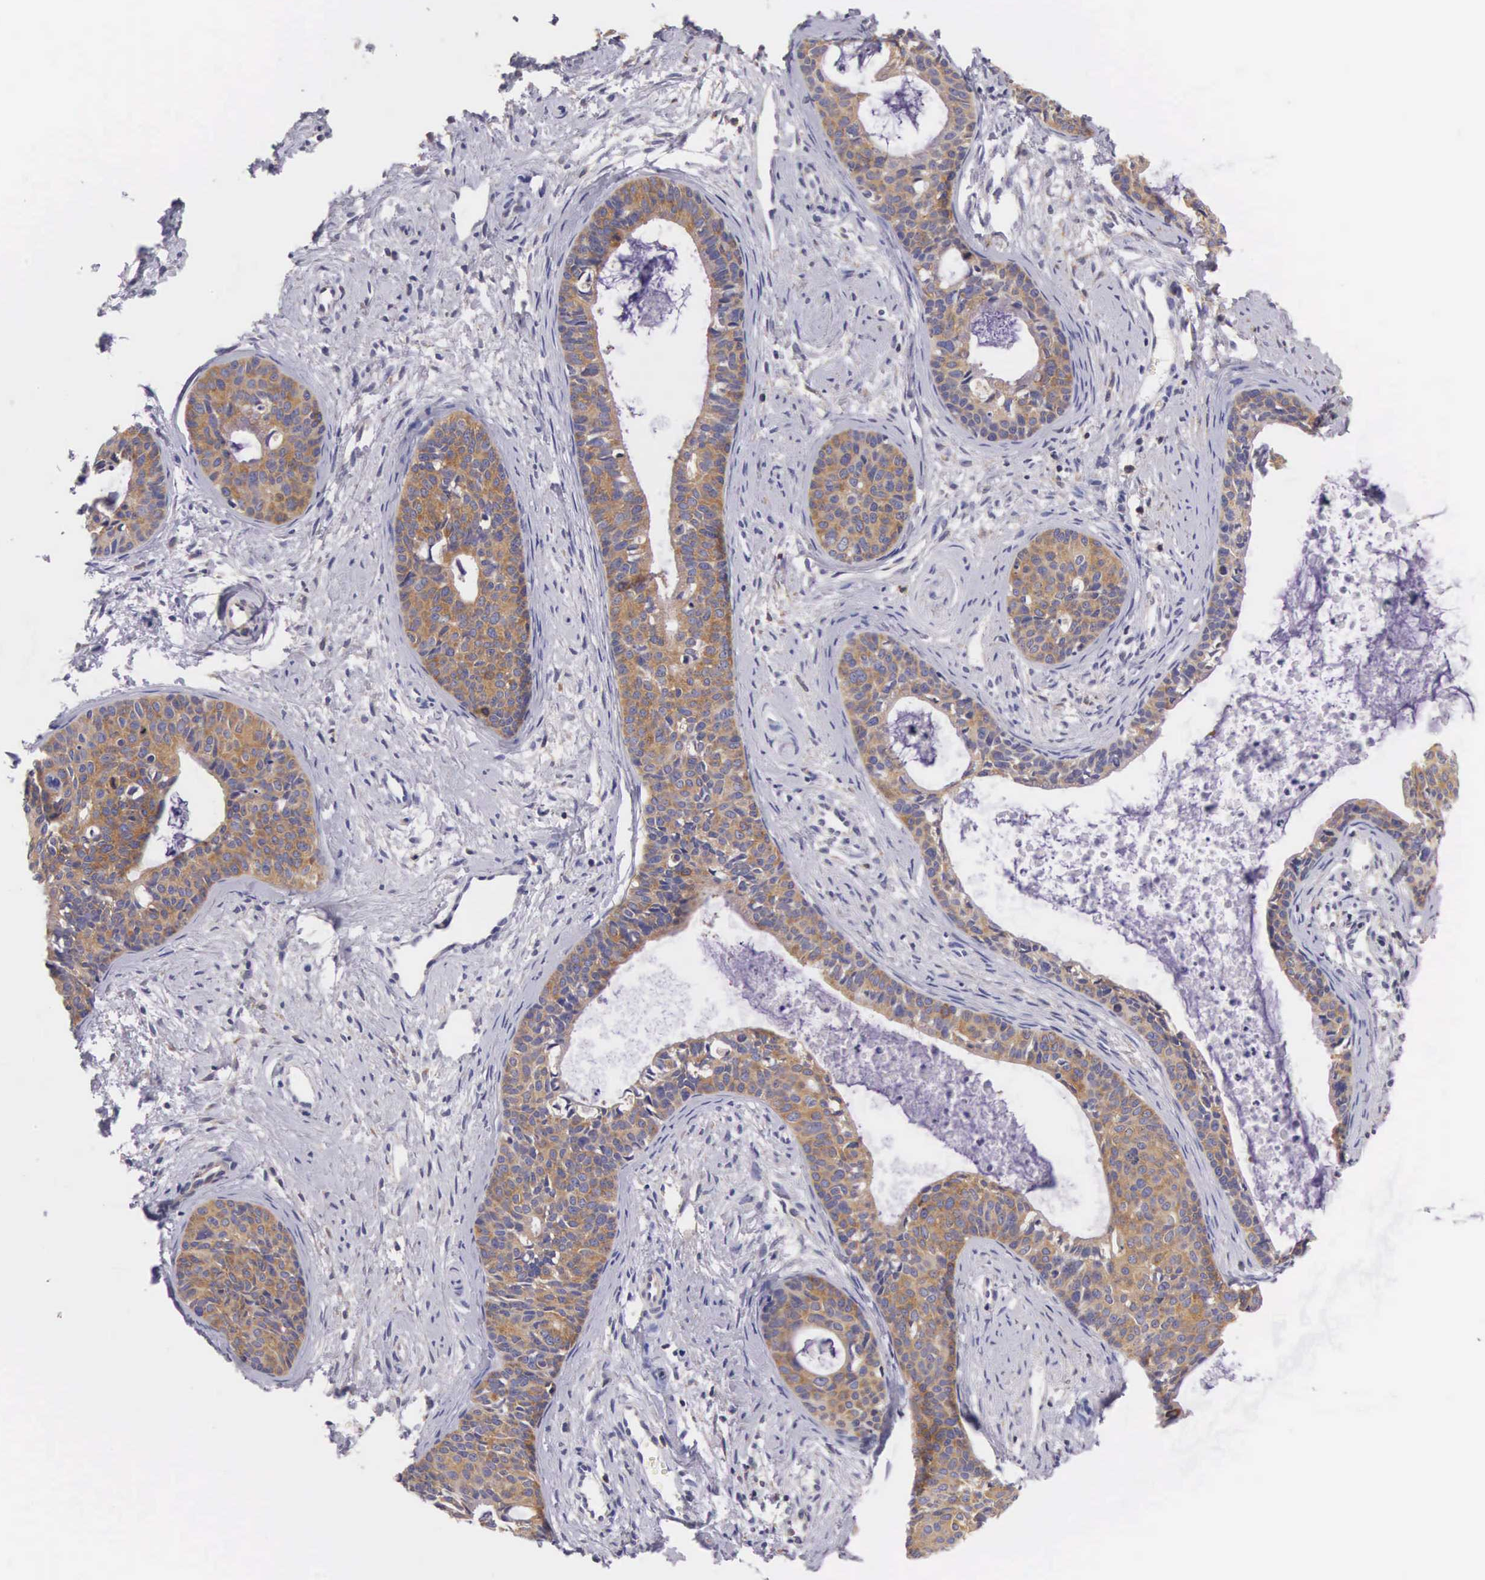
{"staining": {"intensity": "moderate", "quantity": ">75%", "location": "cytoplasmic/membranous"}, "tissue": "cervical cancer", "cell_type": "Tumor cells", "image_type": "cancer", "snomed": [{"axis": "morphology", "description": "Squamous cell carcinoma, NOS"}, {"axis": "topography", "description": "Cervix"}], "caption": "Cervical squamous cell carcinoma tissue shows moderate cytoplasmic/membranous expression in approximately >75% of tumor cells", "gene": "OSBPL3", "patient": {"sex": "female", "age": 34}}